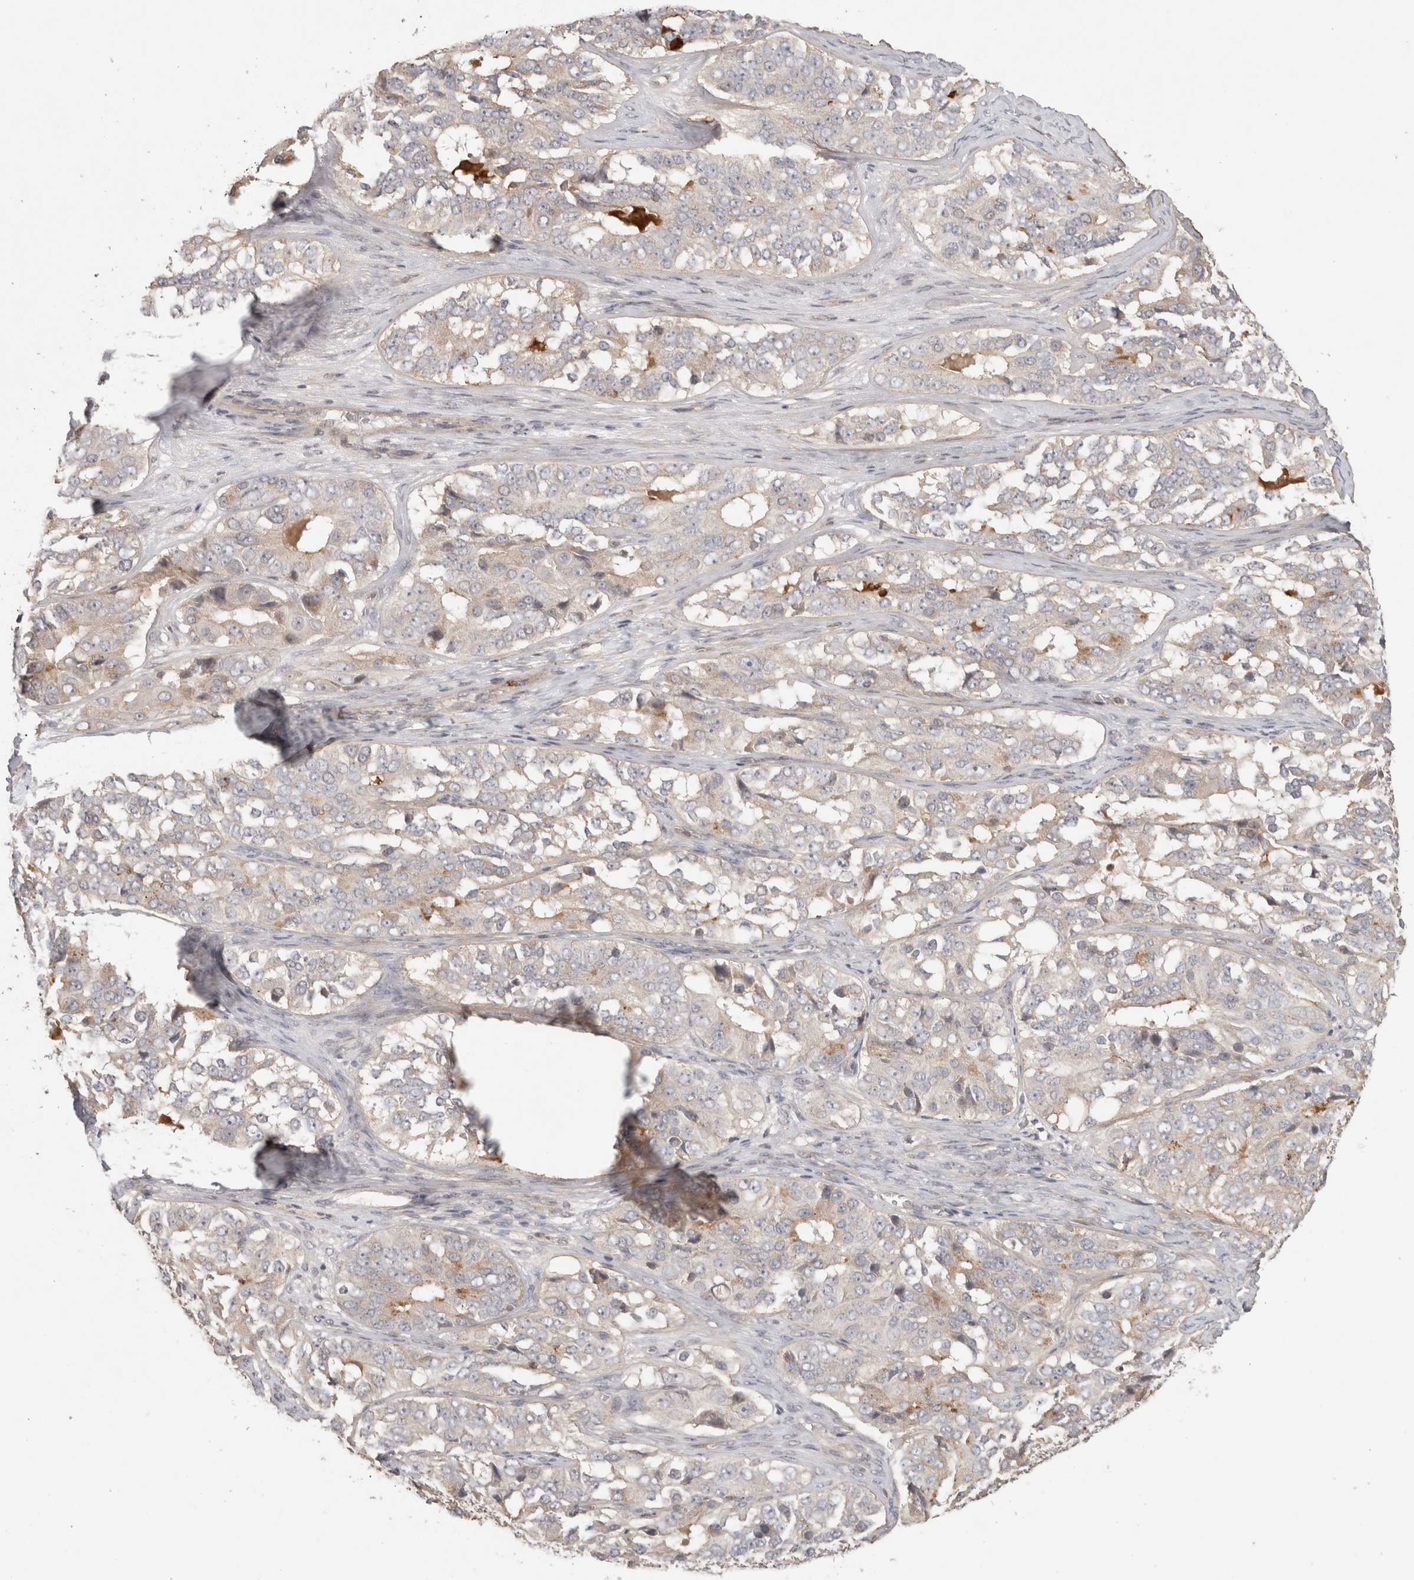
{"staining": {"intensity": "negative", "quantity": "none", "location": "none"}, "tissue": "ovarian cancer", "cell_type": "Tumor cells", "image_type": "cancer", "snomed": [{"axis": "morphology", "description": "Carcinoma, endometroid"}, {"axis": "topography", "description": "Ovary"}], "caption": "This is a micrograph of immunohistochemistry staining of ovarian cancer, which shows no expression in tumor cells.", "gene": "HSPG2", "patient": {"sex": "female", "age": 51}}